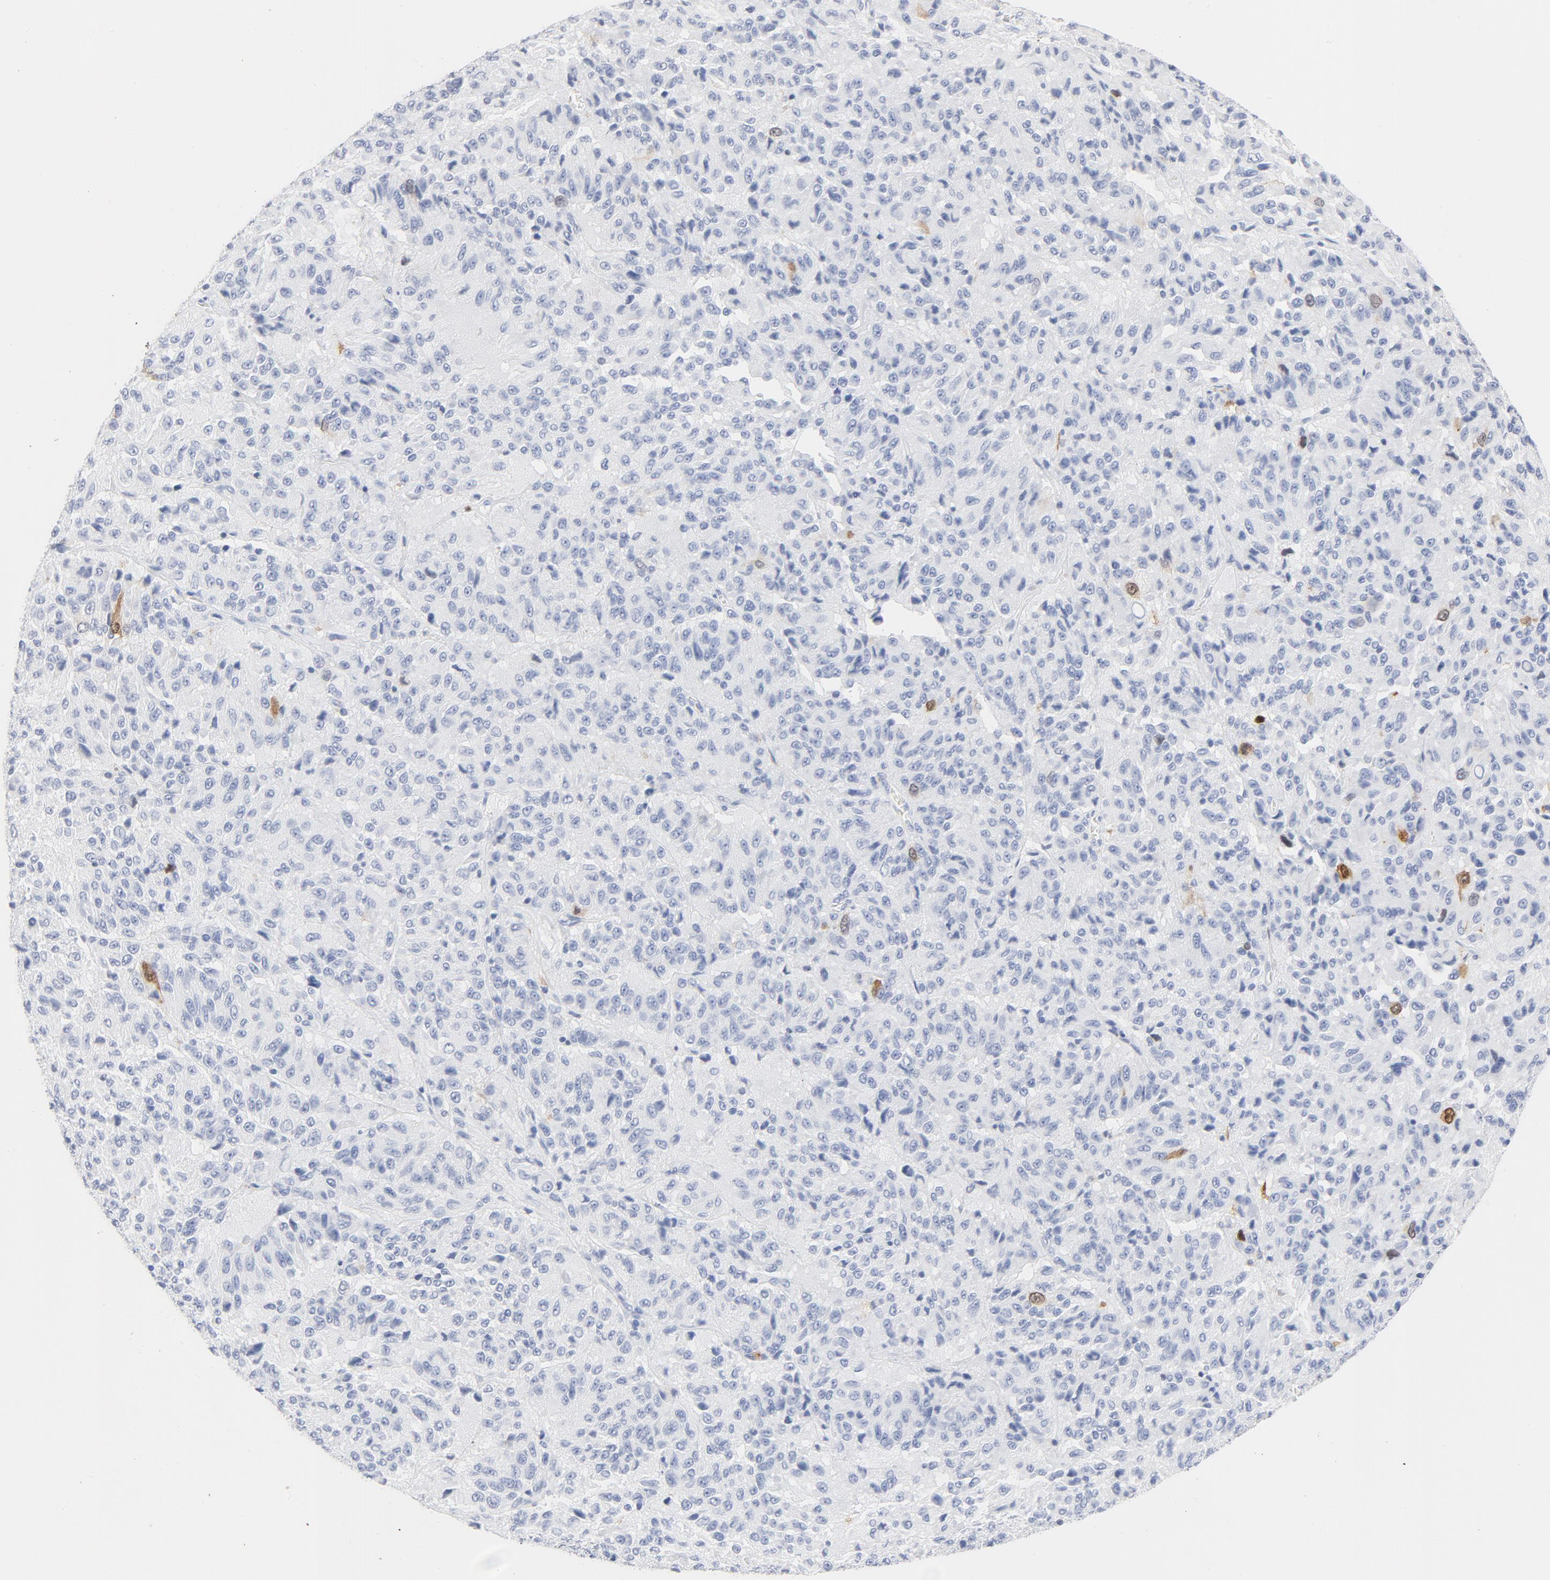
{"staining": {"intensity": "strong", "quantity": "<25%", "location": "nuclear"}, "tissue": "melanoma", "cell_type": "Tumor cells", "image_type": "cancer", "snomed": [{"axis": "morphology", "description": "Malignant melanoma, Metastatic site"}, {"axis": "topography", "description": "Lung"}], "caption": "Brown immunohistochemical staining in human melanoma demonstrates strong nuclear expression in about <25% of tumor cells. (DAB IHC with brightfield microscopy, high magnification).", "gene": "CDC20", "patient": {"sex": "male", "age": 64}}